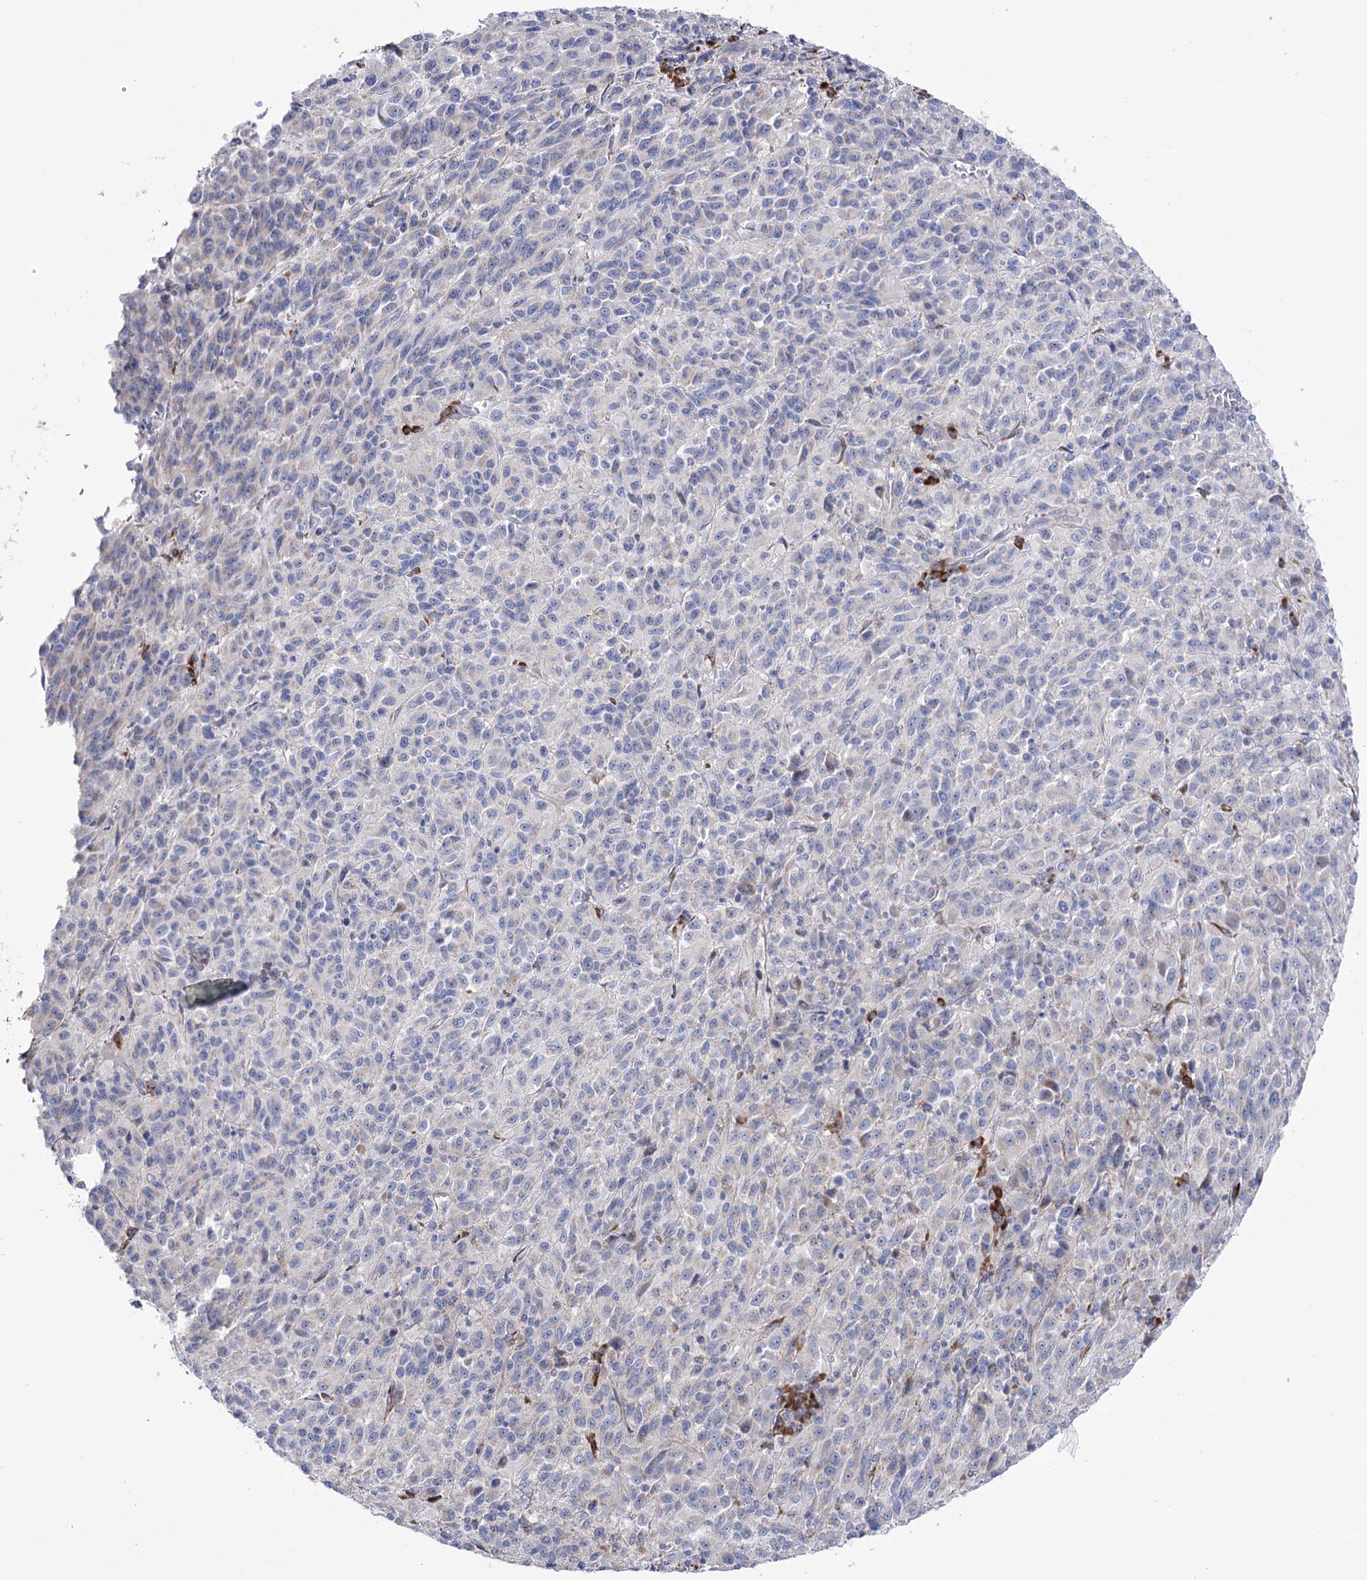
{"staining": {"intensity": "negative", "quantity": "none", "location": "none"}, "tissue": "melanoma", "cell_type": "Tumor cells", "image_type": "cancer", "snomed": [{"axis": "morphology", "description": "Malignant melanoma, Metastatic site"}, {"axis": "topography", "description": "Lung"}], "caption": "Immunohistochemical staining of malignant melanoma (metastatic site) reveals no significant positivity in tumor cells. (Stains: DAB immunohistochemistry with hematoxylin counter stain, Microscopy: brightfield microscopy at high magnification).", "gene": "METTL5", "patient": {"sex": "male", "age": 64}}